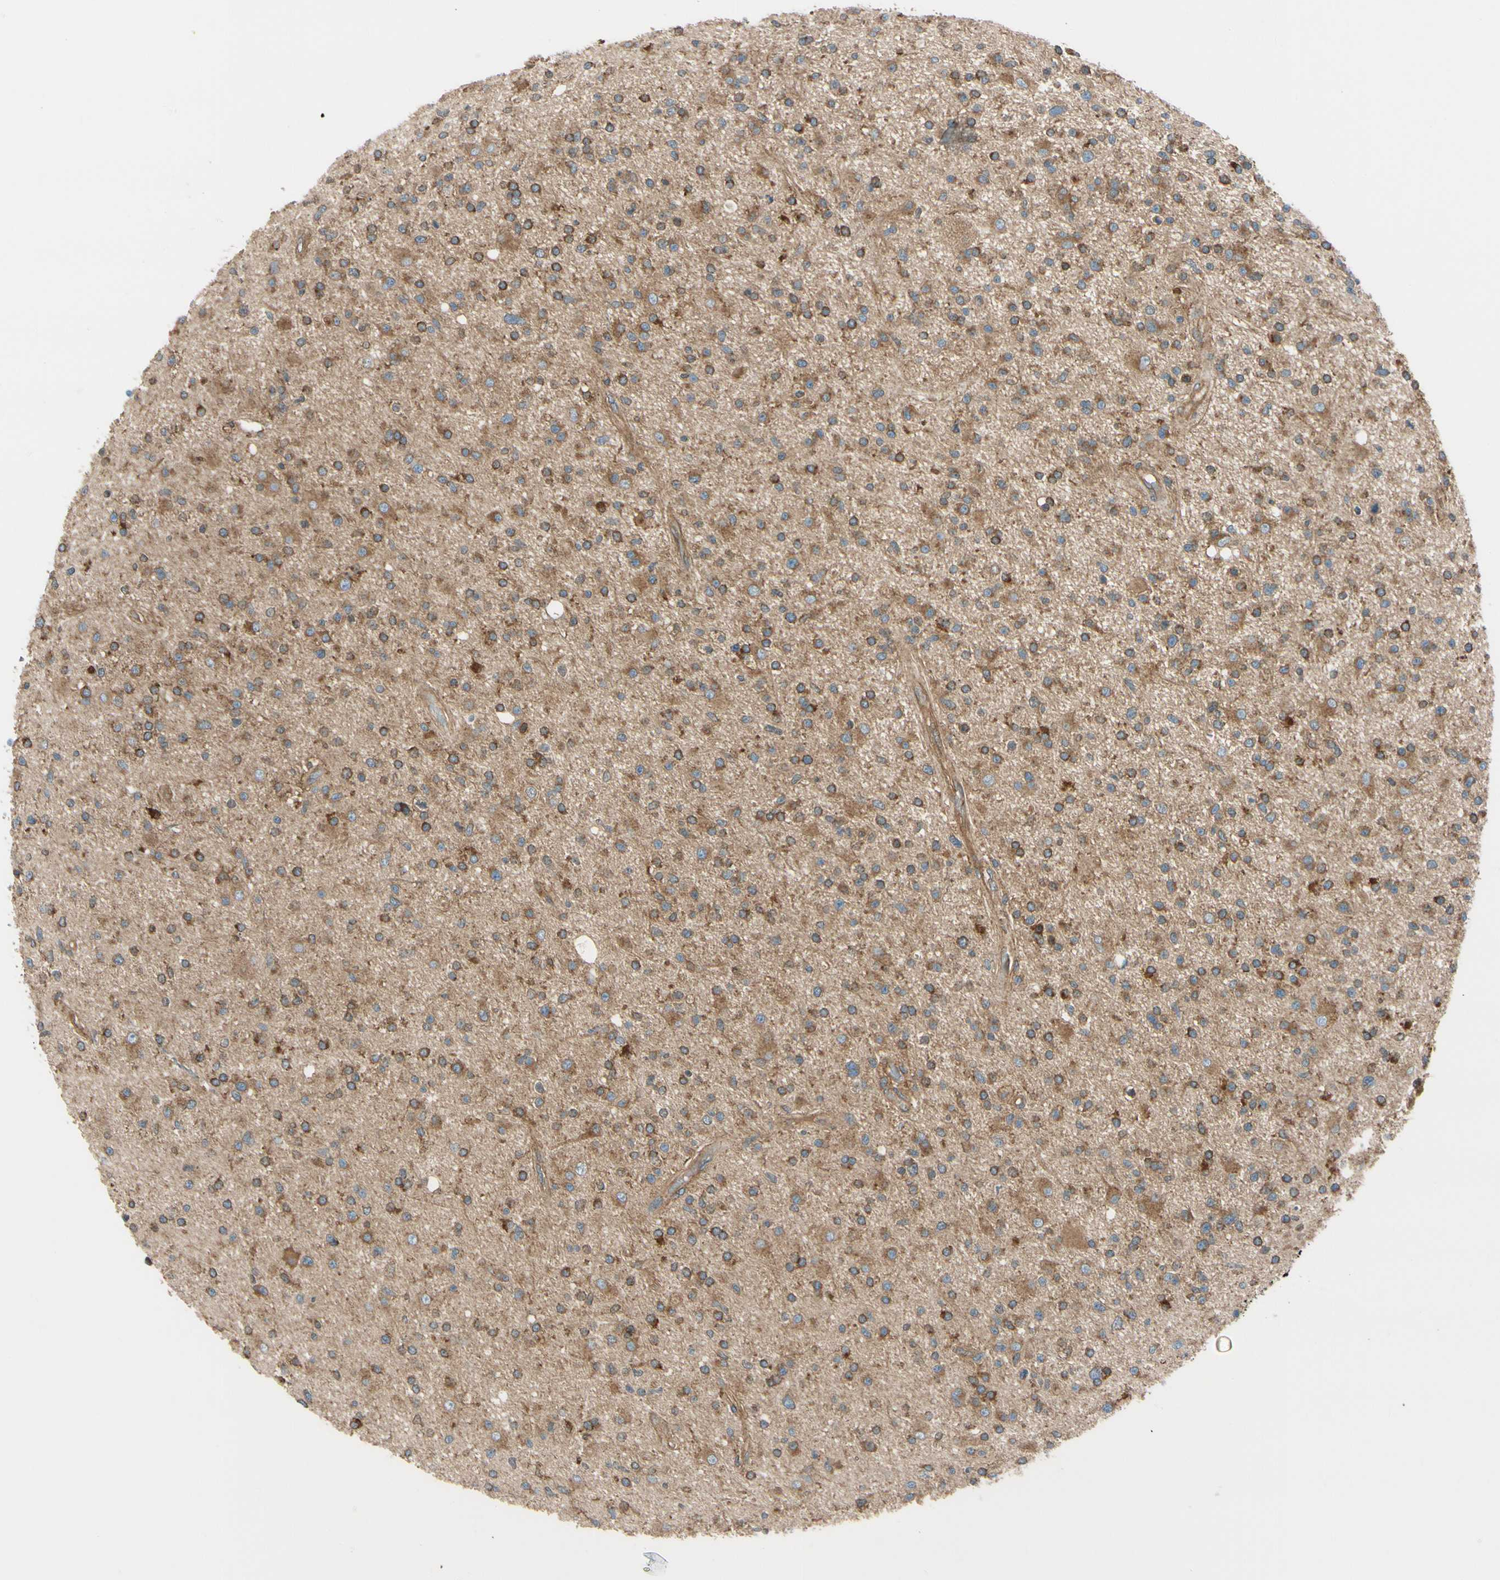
{"staining": {"intensity": "moderate", "quantity": ">75%", "location": "cytoplasmic/membranous"}, "tissue": "glioma", "cell_type": "Tumor cells", "image_type": "cancer", "snomed": [{"axis": "morphology", "description": "Glioma, malignant, High grade"}, {"axis": "topography", "description": "Brain"}], "caption": "Brown immunohistochemical staining in glioma reveals moderate cytoplasmic/membranous expression in approximately >75% of tumor cells.", "gene": "EPS15", "patient": {"sex": "male", "age": 33}}